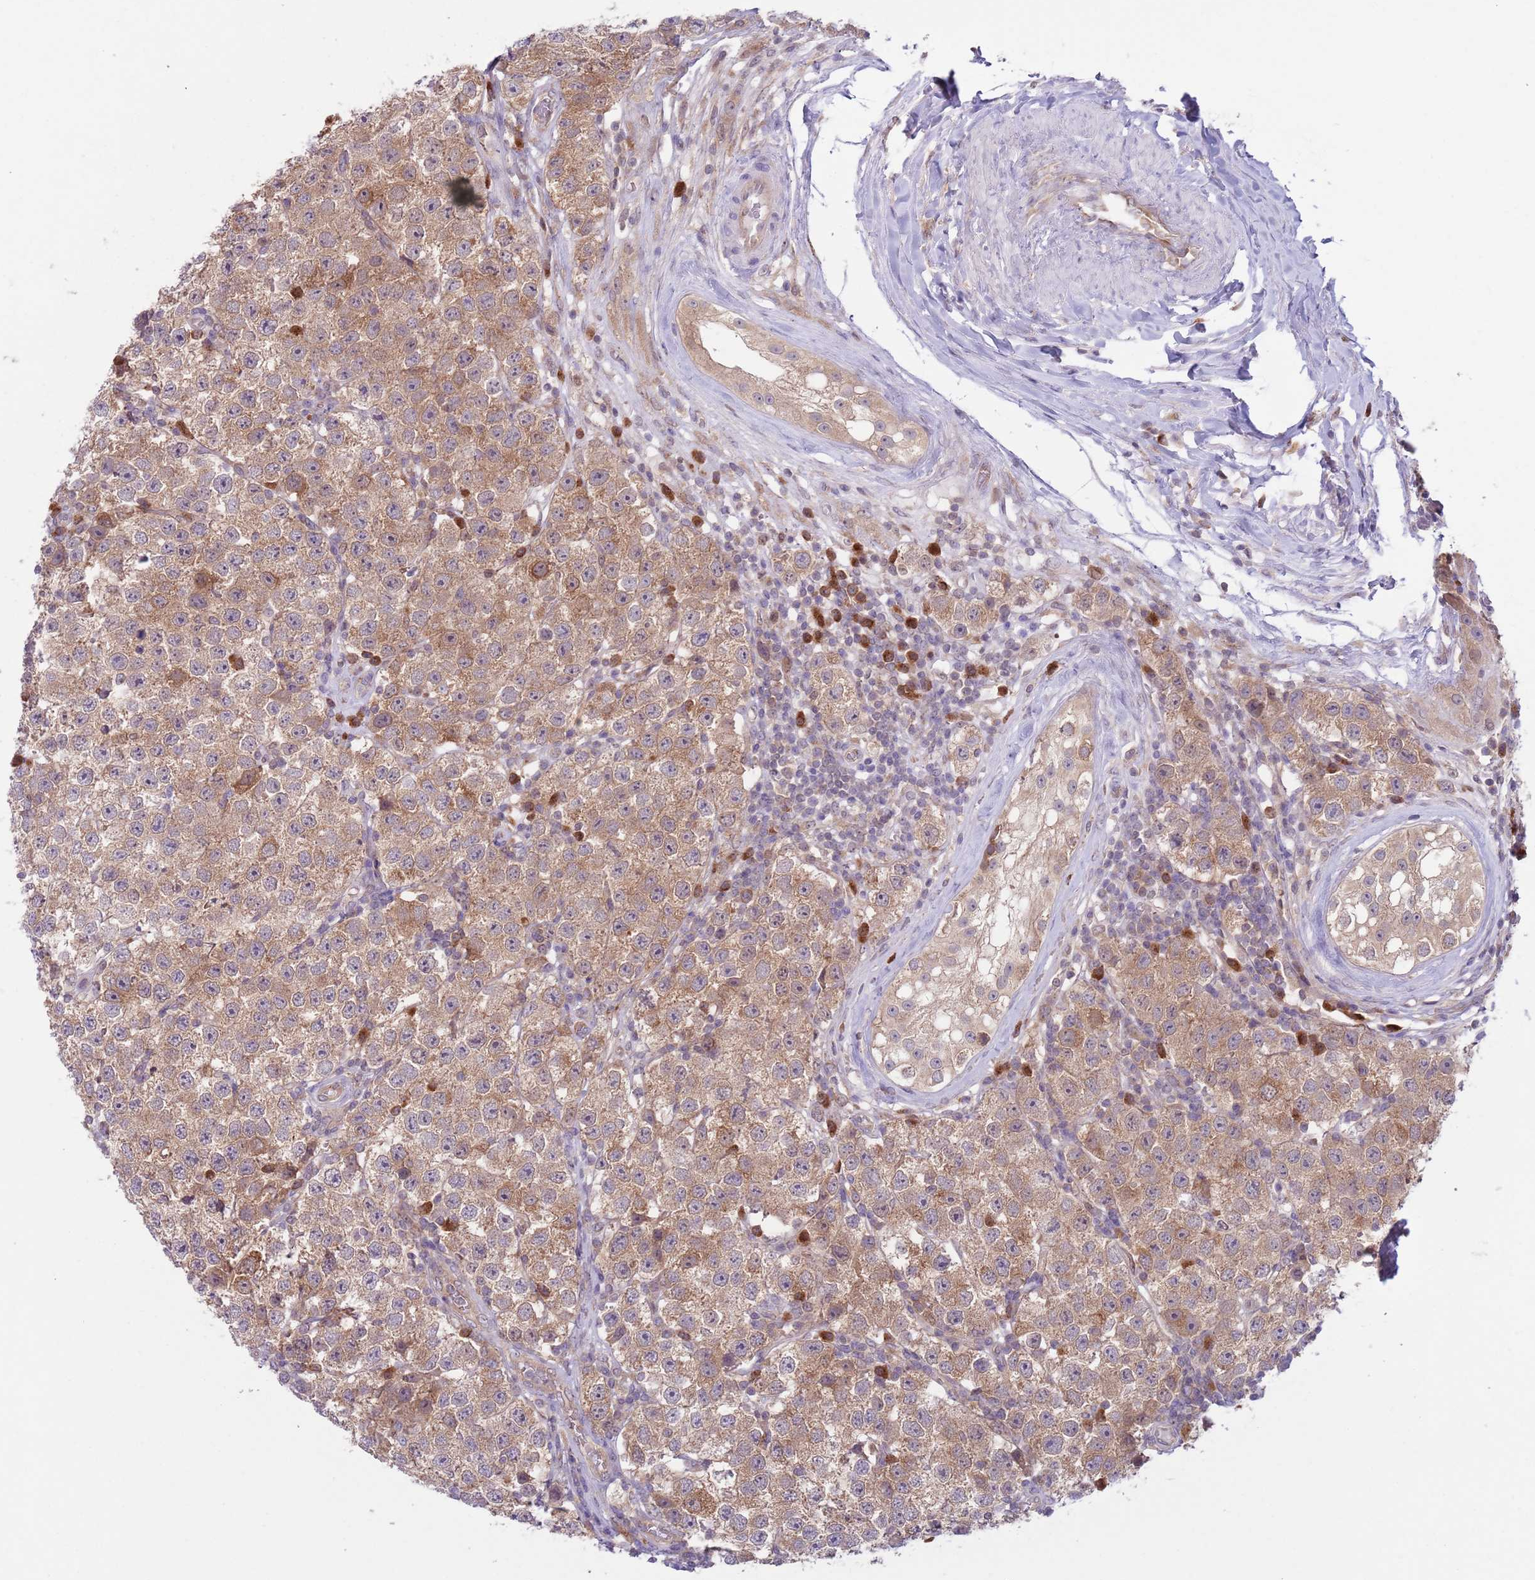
{"staining": {"intensity": "weak", "quantity": ">75%", "location": "cytoplasmic/membranous"}, "tissue": "testis cancer", "cell_type": "Tumor cells", "image_type": "cancer", "snomed": [{"axis": "morphology", "description": "Seminoma, NOS"}, {"axis": "topography", "description": "Testis"}], "caption": "Tumor cells show weak cytoplasmic/membranous expression in about >75% of cells in testis cancer (seminoma).", "gene": "COPE", "patient": {"sex": "male", "age": 34}}